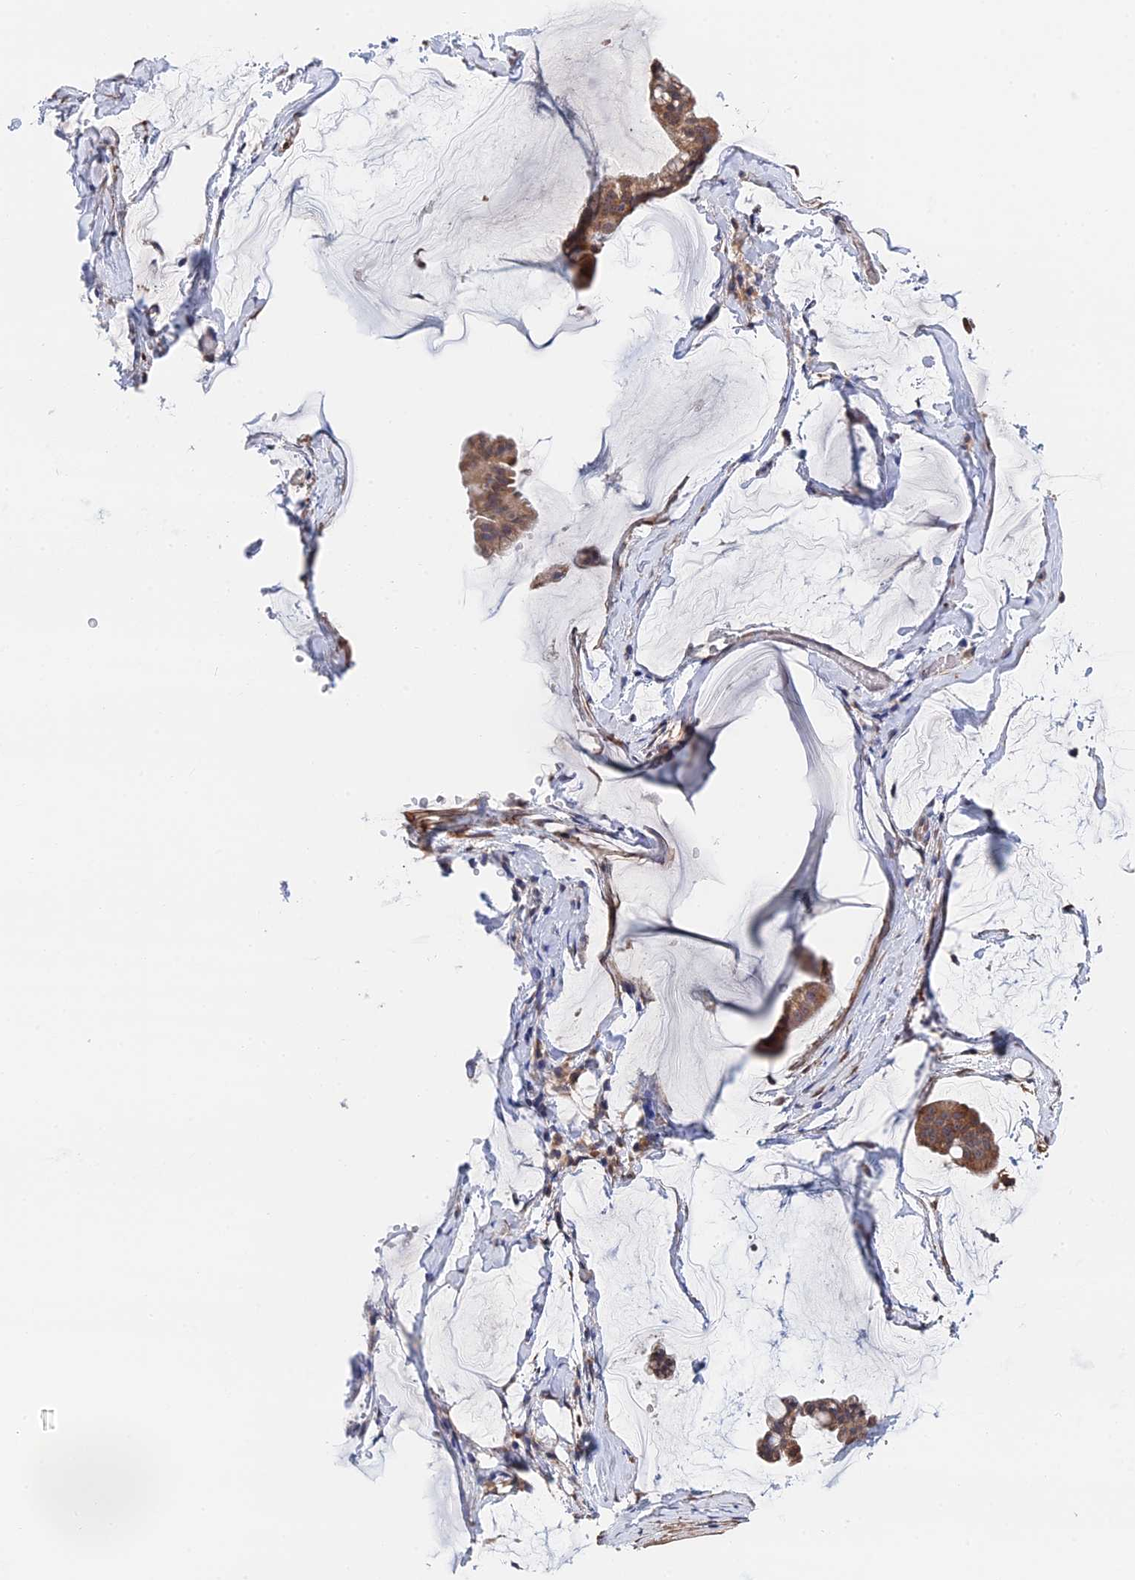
{"staining": {"intensity": "moderate", "quantity": ">75%", "location": "cytoplasmic/membranous"}, "tissue": "ovarian cancer", "cell_type": "Tumor cells", "image_type": "cancer", "snomed": [{"axis": "morphology", "description": "Cystadenocarcinoma, mucinous, NOS"}, {"axis": "topography", "description": "Ovary"}], "caption": "Protein expression analysis of human ovarian mucinous cystadenocarcinoma reveals moderate cytoplasmic/membranous positivity in about >75% of tumor cells. (IHC, brightfield microscopy, high magnification).", "gene": "ZNF320", "patient": {"sex": "female", "age": 73}}